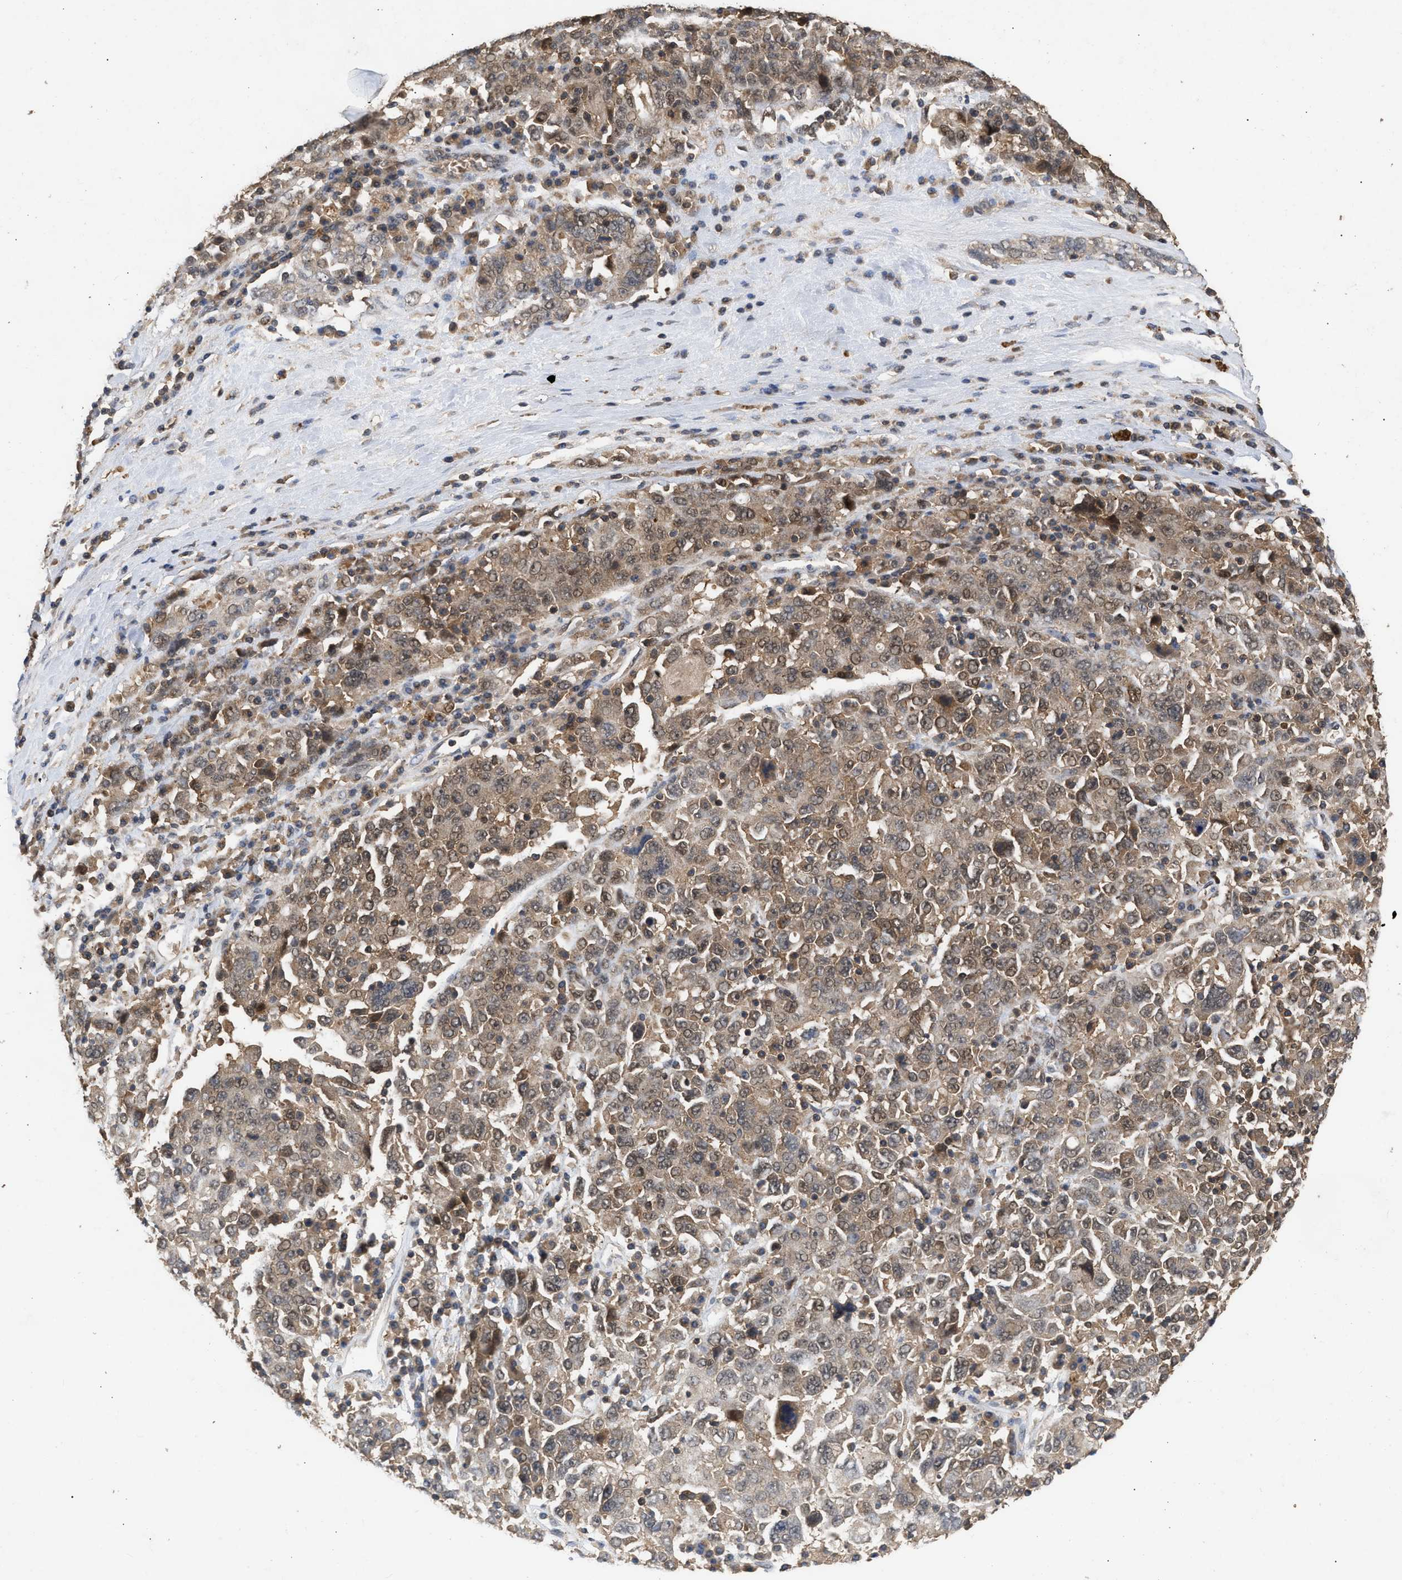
{"staining": {"intensity": "moderate", "quantity": ">75%", "location": "cytoplasmic/membranous,nuclear"}, "tissue": "ovarian cancer", "cell_type": "Tumor cells", "image_type": "cancer", "snomed": [{"axis": "morphology", "description": "Carcinoma, endometroid"}, {"axis": "topography", "description": "Ovary"}], "caption": "Protein staining shows moderate cytoplasmic/membranous and nuclear staining in about >75% of tumor cells in ovarian endometroid carcinoma. Nuclei are stained in blue.", "gene": "FITM1", "patient": {"sex": "female", "age": 62}}